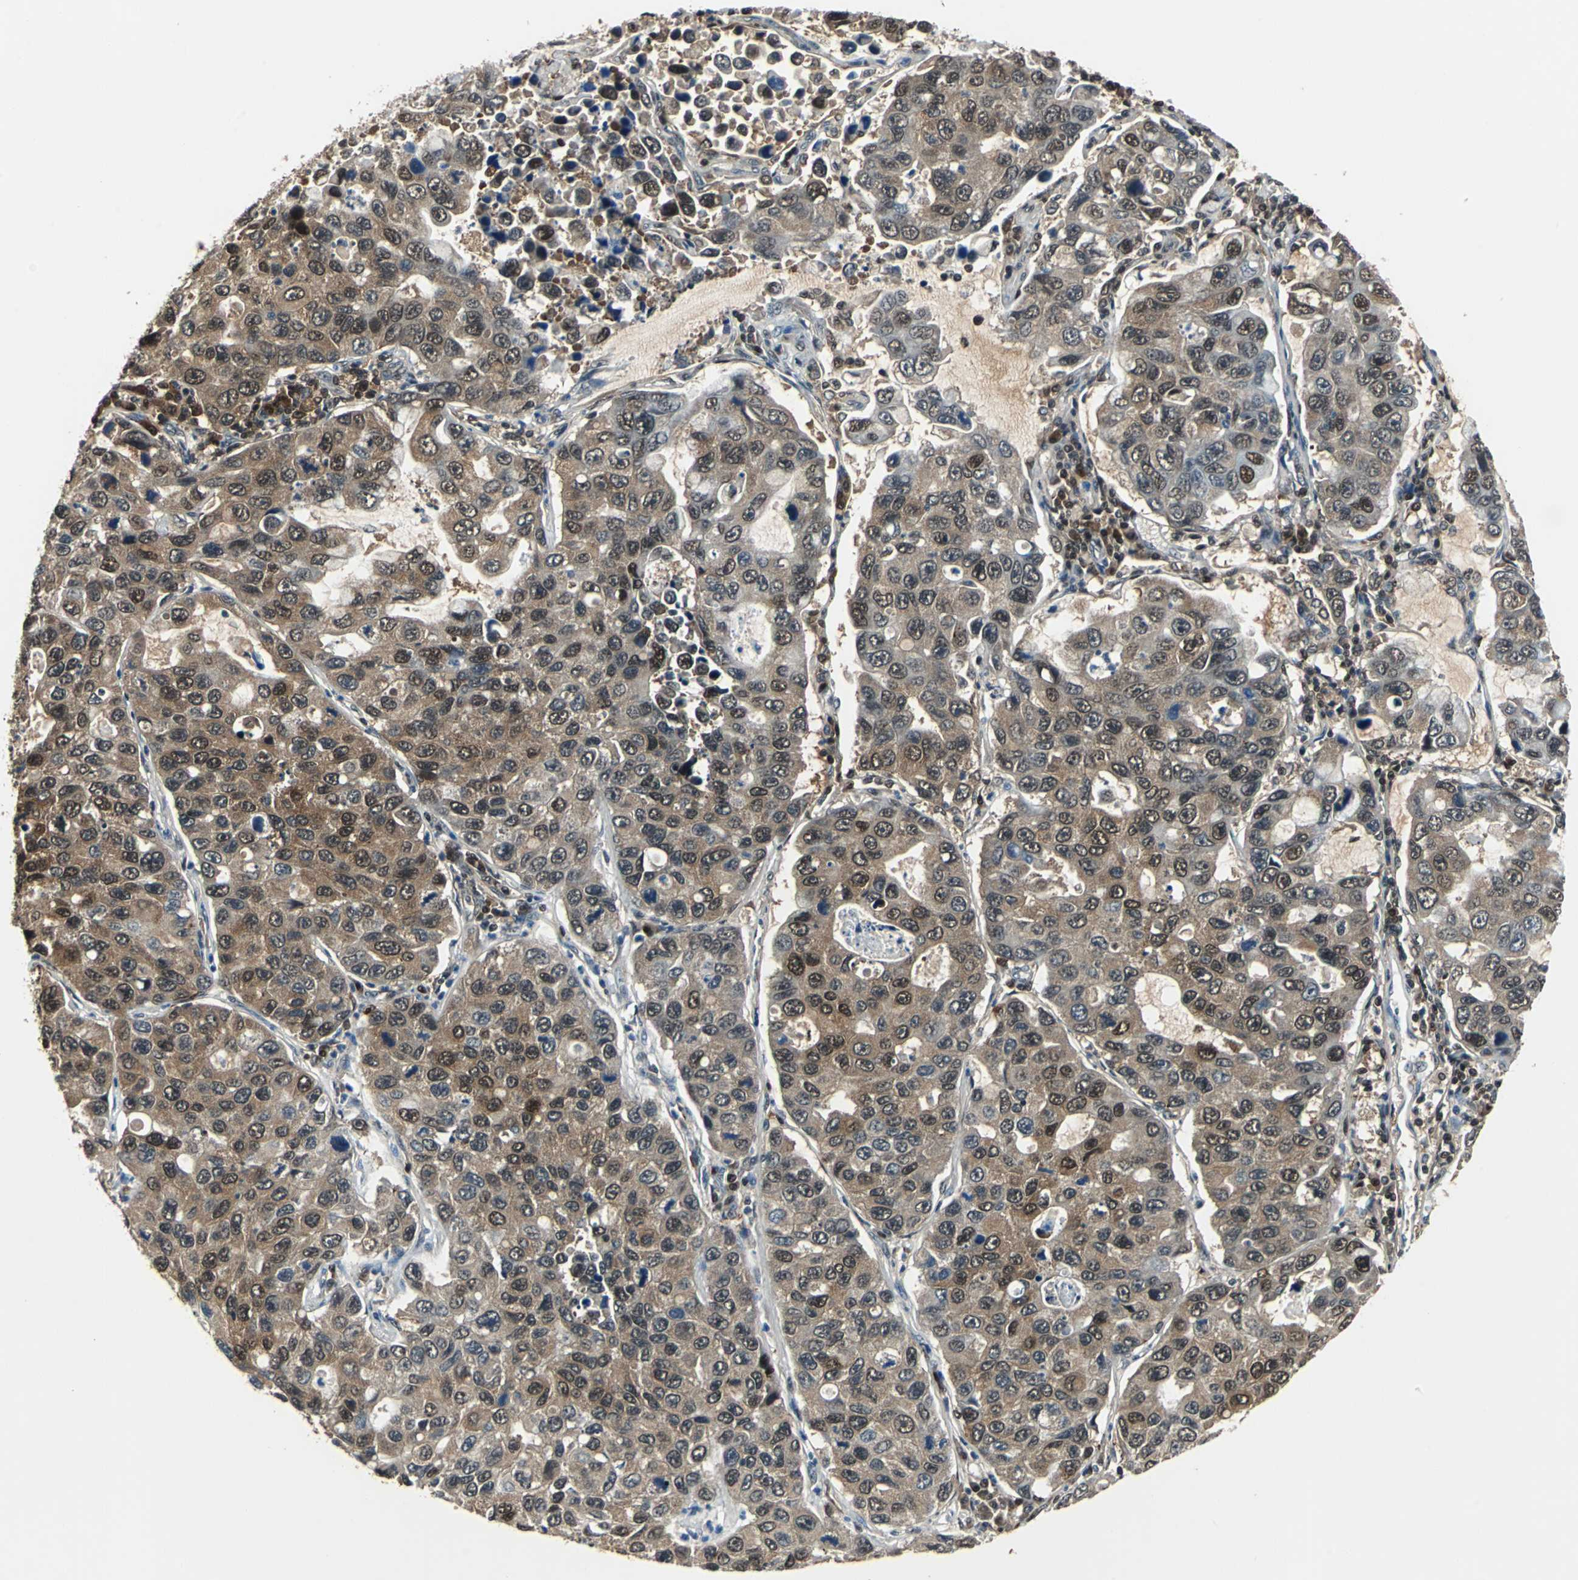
{"staining": {"intensity": "moderate", "quantity": "25%-75%", "location": "cytoplasmic/membranous,nuclear"}, "tissue": "lung cancer", "cell_type": "Tumor cells", "image_type": "cancer", "snomed": [{"axis": "morphology", "description": "Adenocarcinoma, NOS"}, {"axis": "topography", "description": "Lung"}], "caption": "The immunohistochemical stain labels moderate cytoplasmic/membranous and nuclear positivity in tumor cells of lung adenocarcinoma tissue.", "gene": "PSME1", "patient": {"sex": "male", "age": 64}}